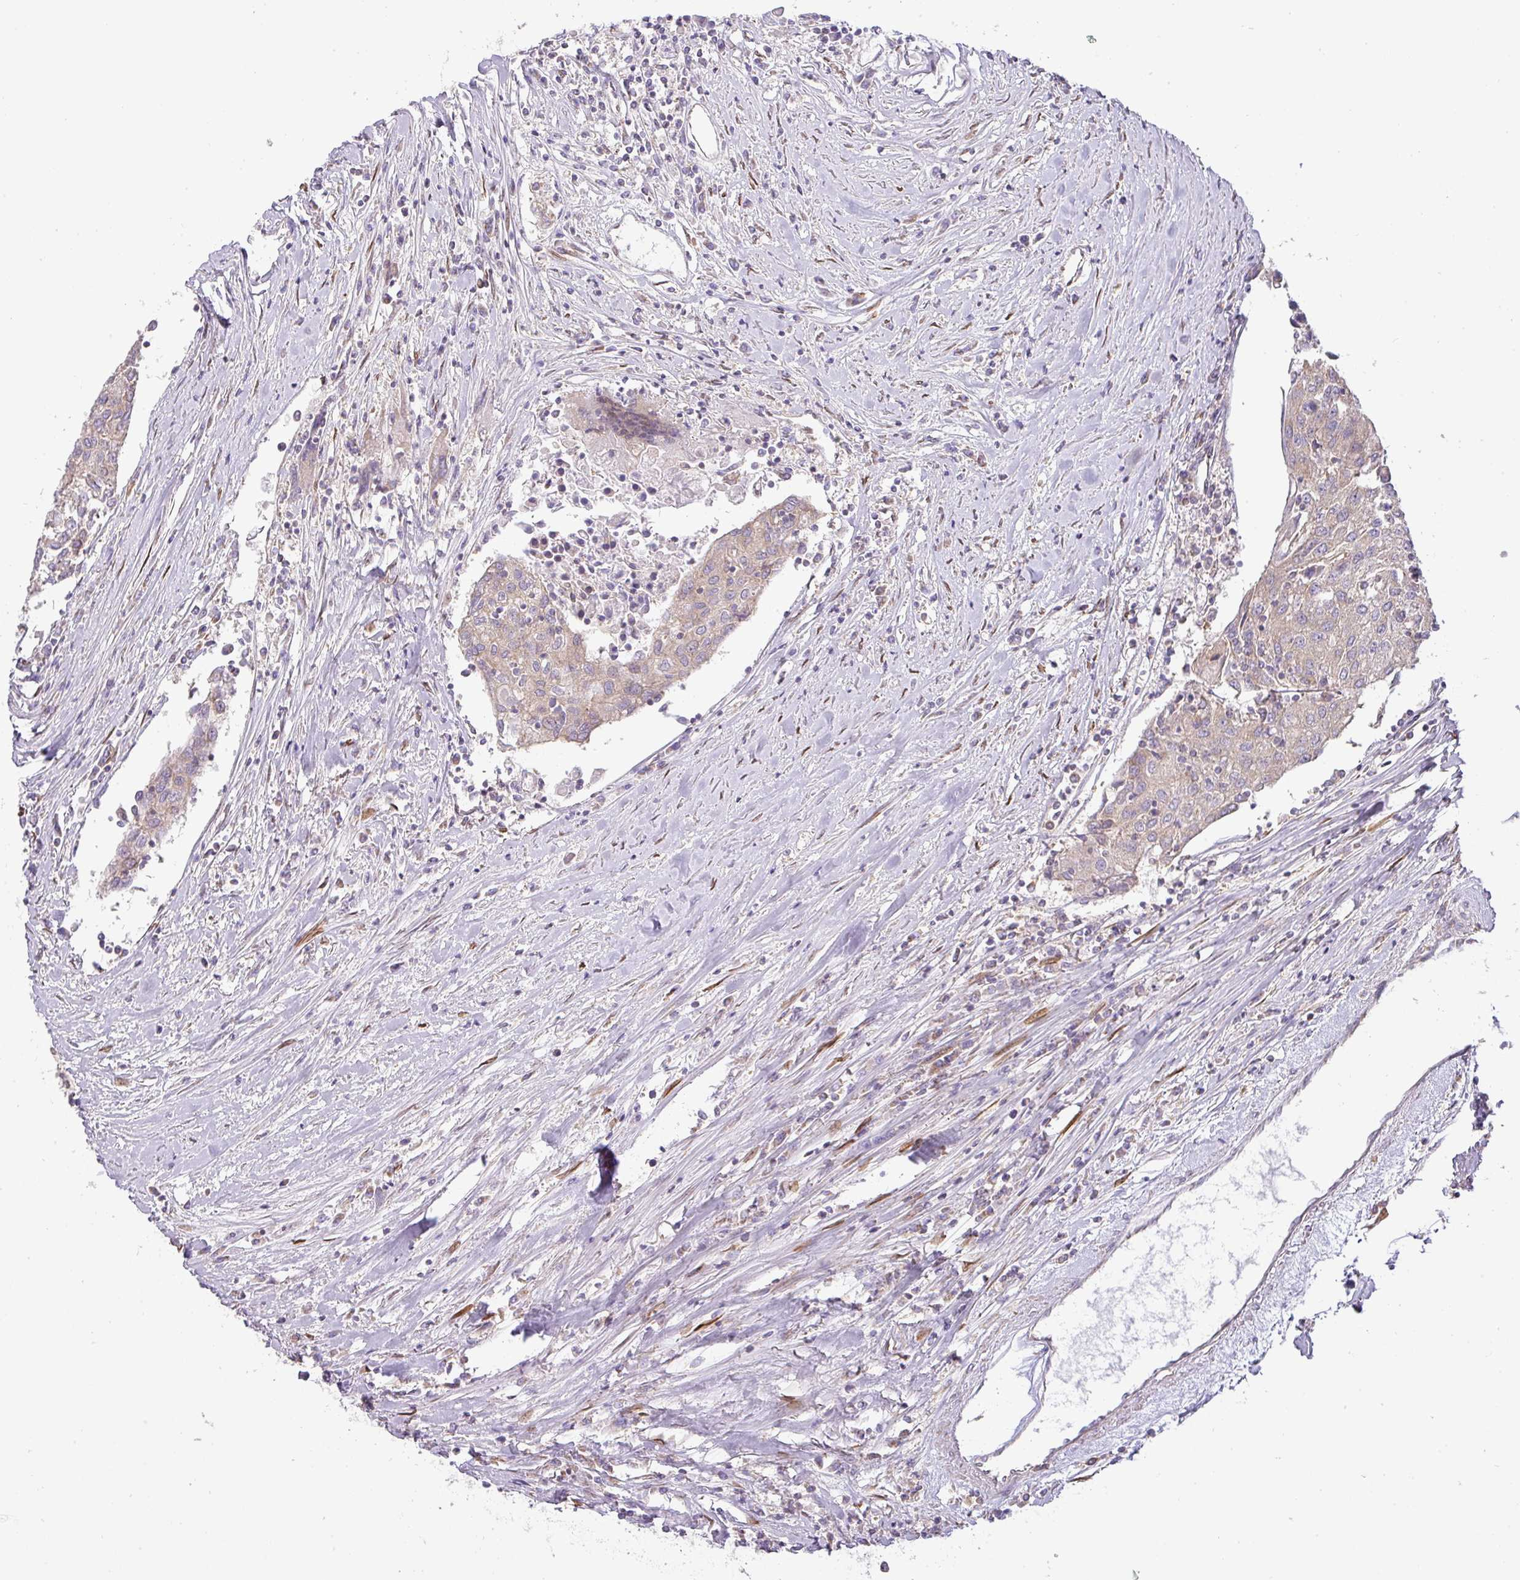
{"staining": {"intensity": "weak", "quantity": "25%-75%", "location": "cytoplasmic/membranous"}, "tissue": "urothelial cancer", "cell_type": "Tumor cells", "image_type": "cancer", "snomed": [{"axis": "morphology", "description": "Urothelial carcinoma, High grade"}, {"axis": "topography", "description": "Urinary bladder"}], "caption": "The micrograph displays staining of urothelial carcinoma (high-grade), revealing weak cytoplasmic/membranous protein positivity (brown color) within tumor cells.", "gene": "ZNF211", "patient": {"sex": "female", "age": 85}}